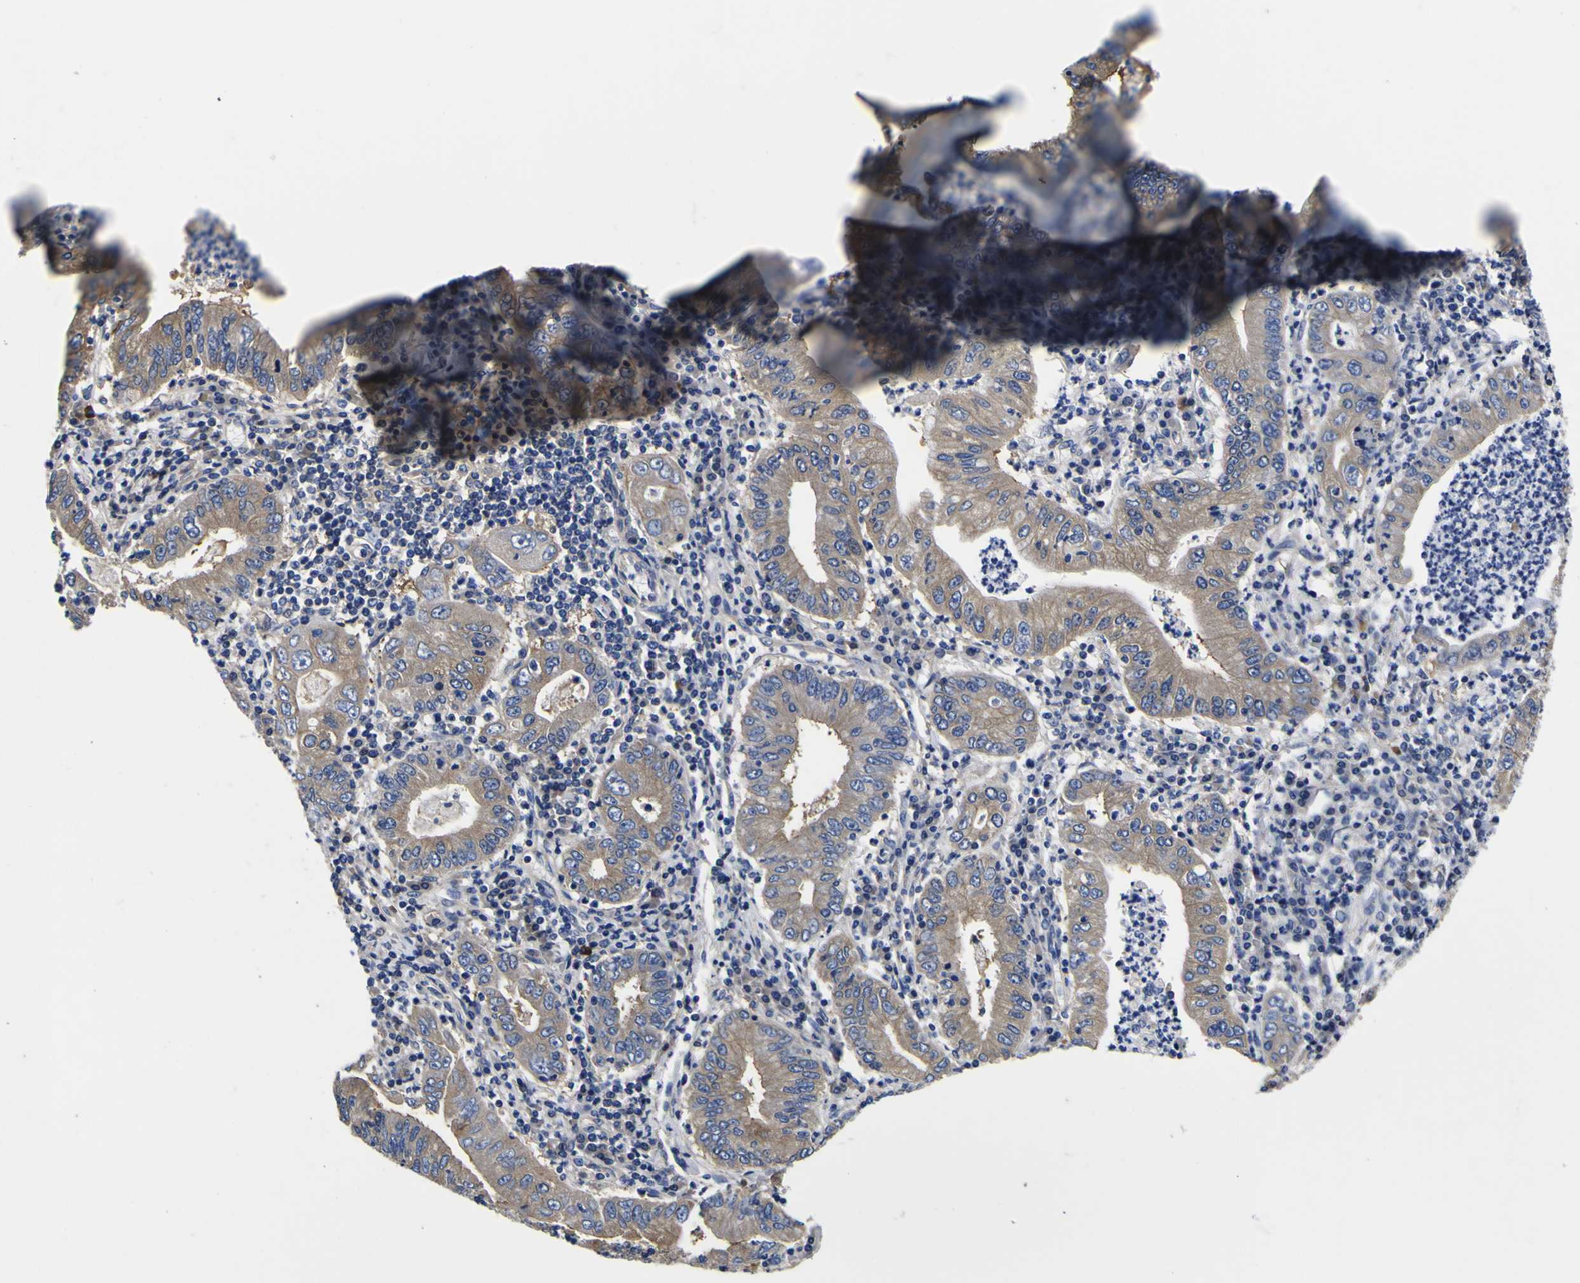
{"staining": {"intensity": "weak", "quantity": ">75%", "location": "cytoplasmic/membranous"}, "tissue": "stomach cancer", "cell_type": "Tumor cells", "image_type": "cancer", "snomed": [{"axis": "morphology", "description": "Normal tissue, NOS"}, {"axis": "morphology", "description": "Adenocarcinoma, NOS"}, {"axis": "topography", "description": "Esophagus"}, {"axis": "topography", "description": "Stomach, upper"}, {"axis": "topography", "description": "Peripheral nerve tissue"}], "caption": "A low amount of weak cytoplasmic/membranous positivity is appreciated in about >75% of tumor cells in stomach adenocarcinoma tissue.", "gene": "VASN", "patient": {"sex": "male", "age": 62}}